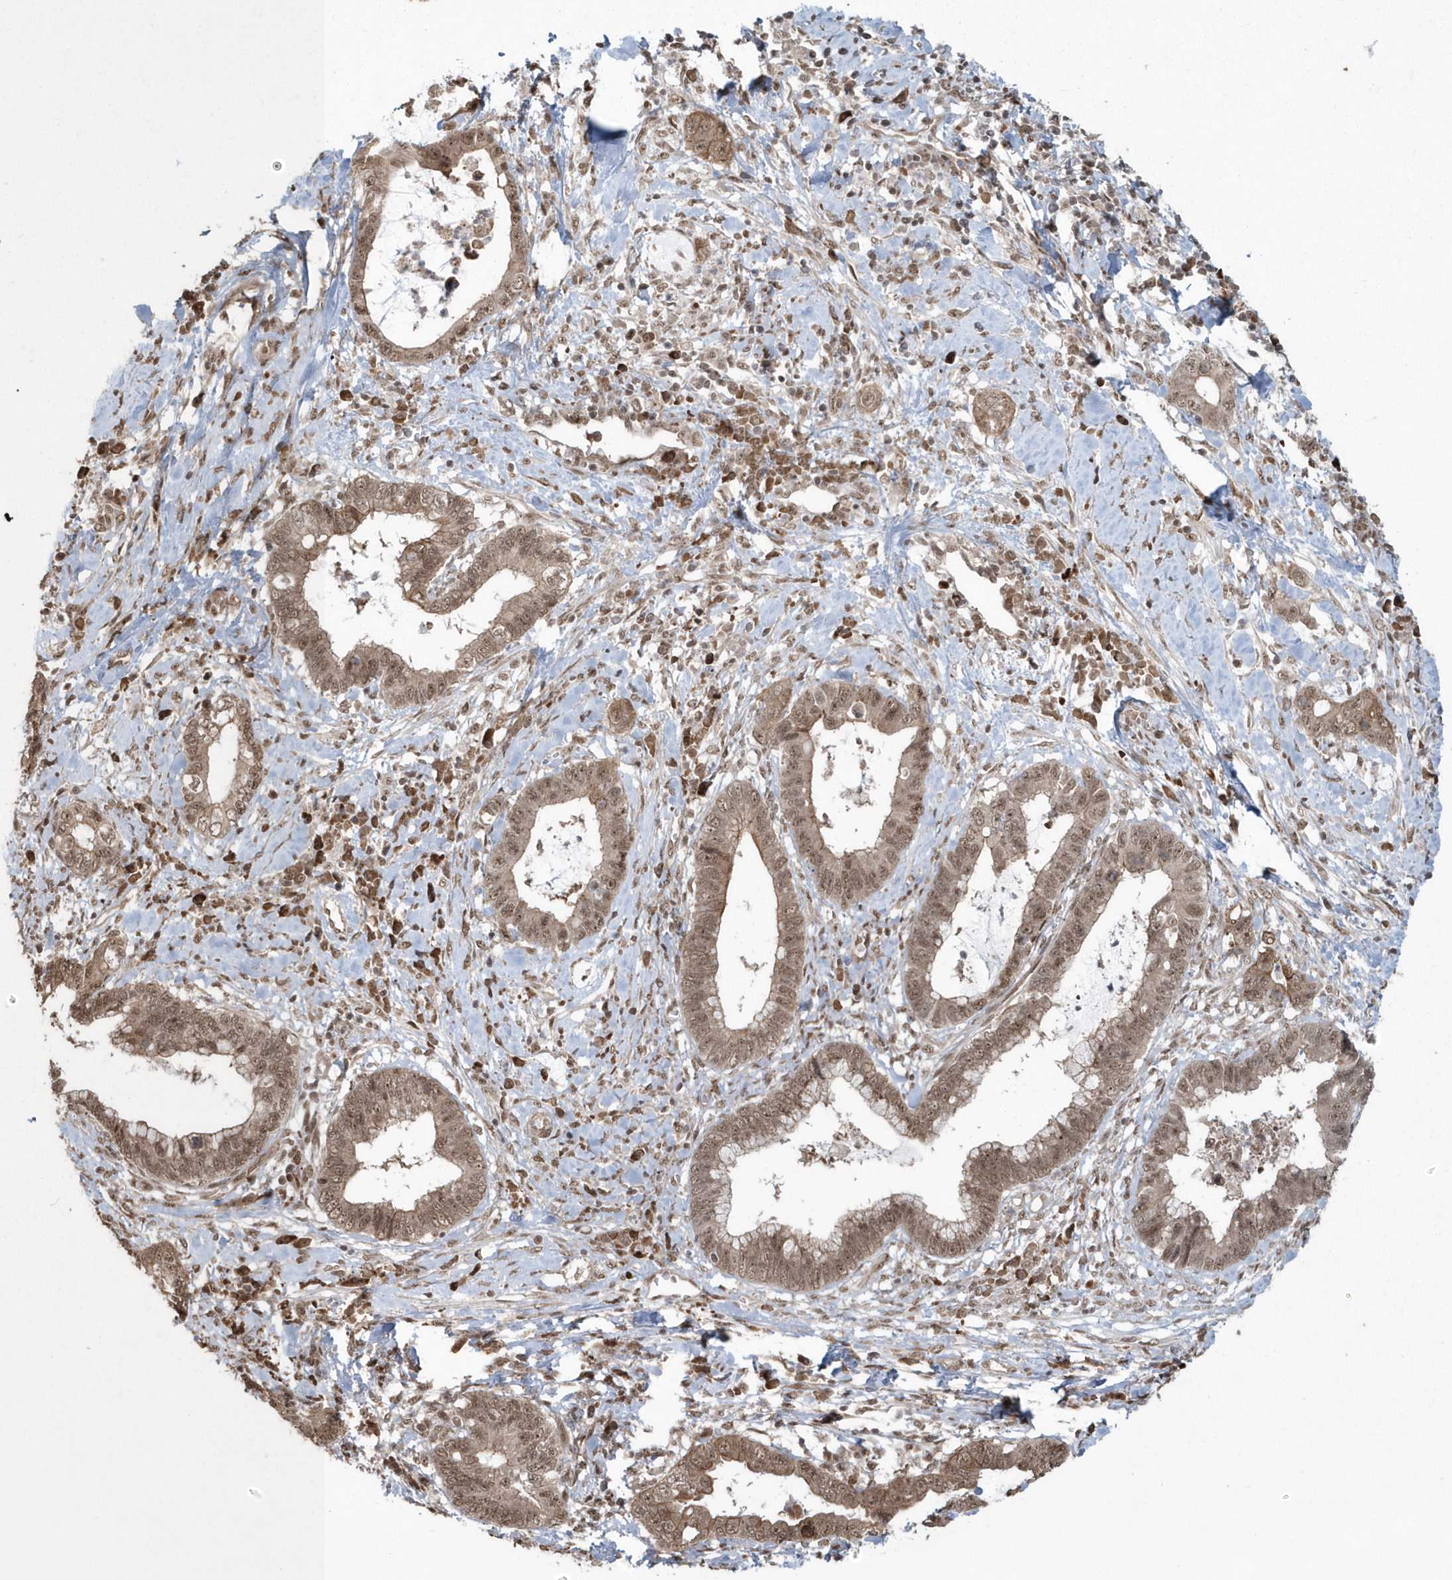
{"staining": {"intensity": "moderate", "quantity": ">75%", "location": "cytoplasmic/membranous,nuclear"}, "tissue": "cervical cancer", "cell_type": "Tumor cells", "image_type": "cancer", "snomed": [{"axis": "morphology", "description": "Adenocarcinoma, NOS"}, {"axis": "topography", "description": "Cervix"}], "caption": "A photomicrograph of human cervical cancer (adenocarcinoma) stained for a protein displays moderate cytoplasmic/membranous and nuclear brown staining in tumor cells. (DAB IHC with brightfield microscopy, high magnification).", "gene": "EPB41L4A", "patient": {"sex": "female", "age": 44}}